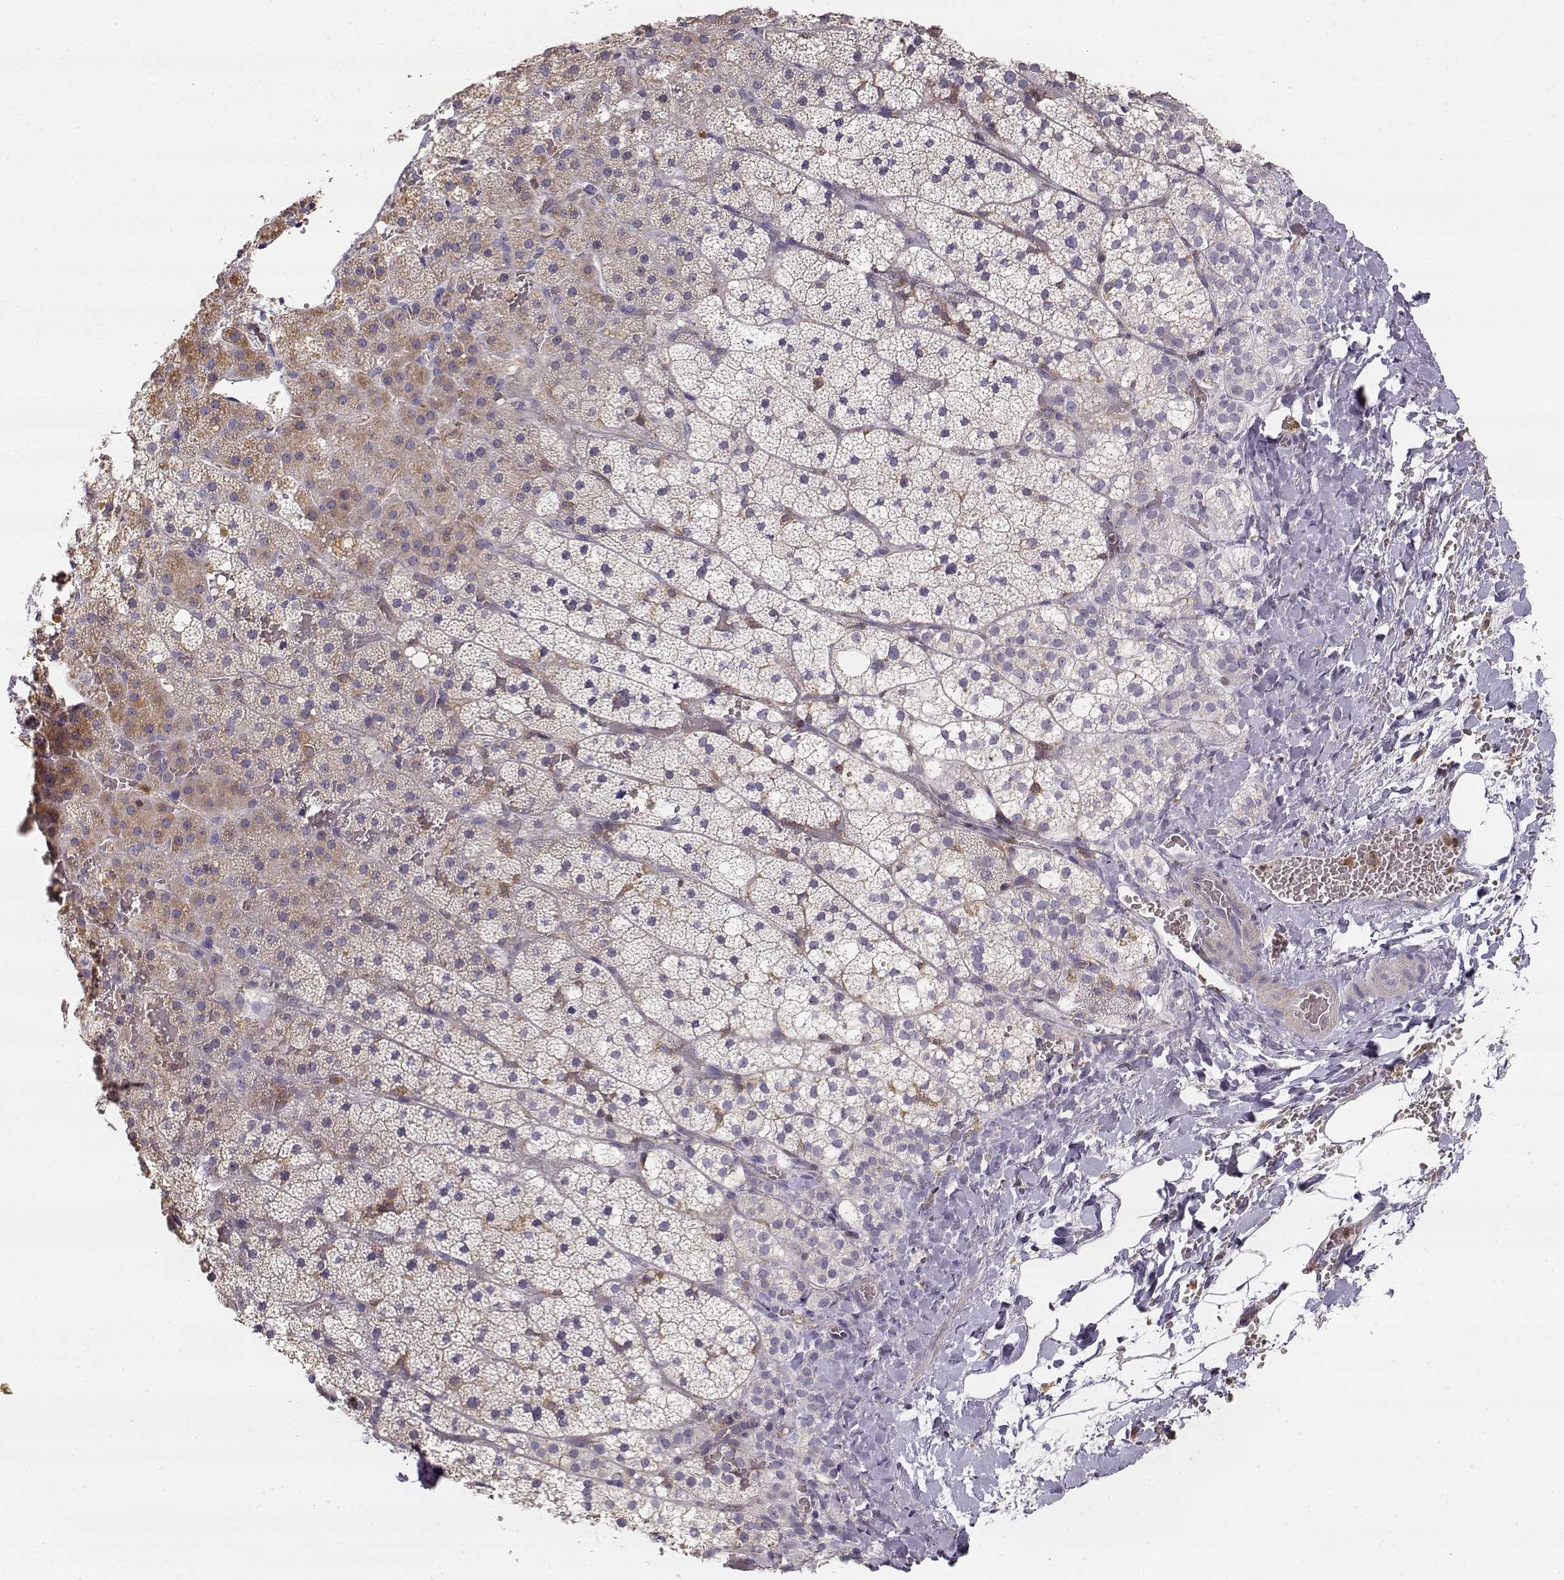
{"staining": {"intensity": "moderate", "quantity": "<25%", "location": "cytoplasmic/membranous"}, "tissue": "adrenal gland", "cell_type": "Glandular cells", "image_type": "normal", "snomed": [{"axis": "morphology", "description": "Normal tissue, NOS"}, {"axis": "topography", "description": "Adrenal gland"}], "caption": "An image showing moderate cytoplasmic/membranous positivity in approximately <25% of glandular cells in benign adrenal gland, as visualized by brown immunohistochemical staining.", "gene": "VAV1", "patient": {"sex": "male", "age": 53}}